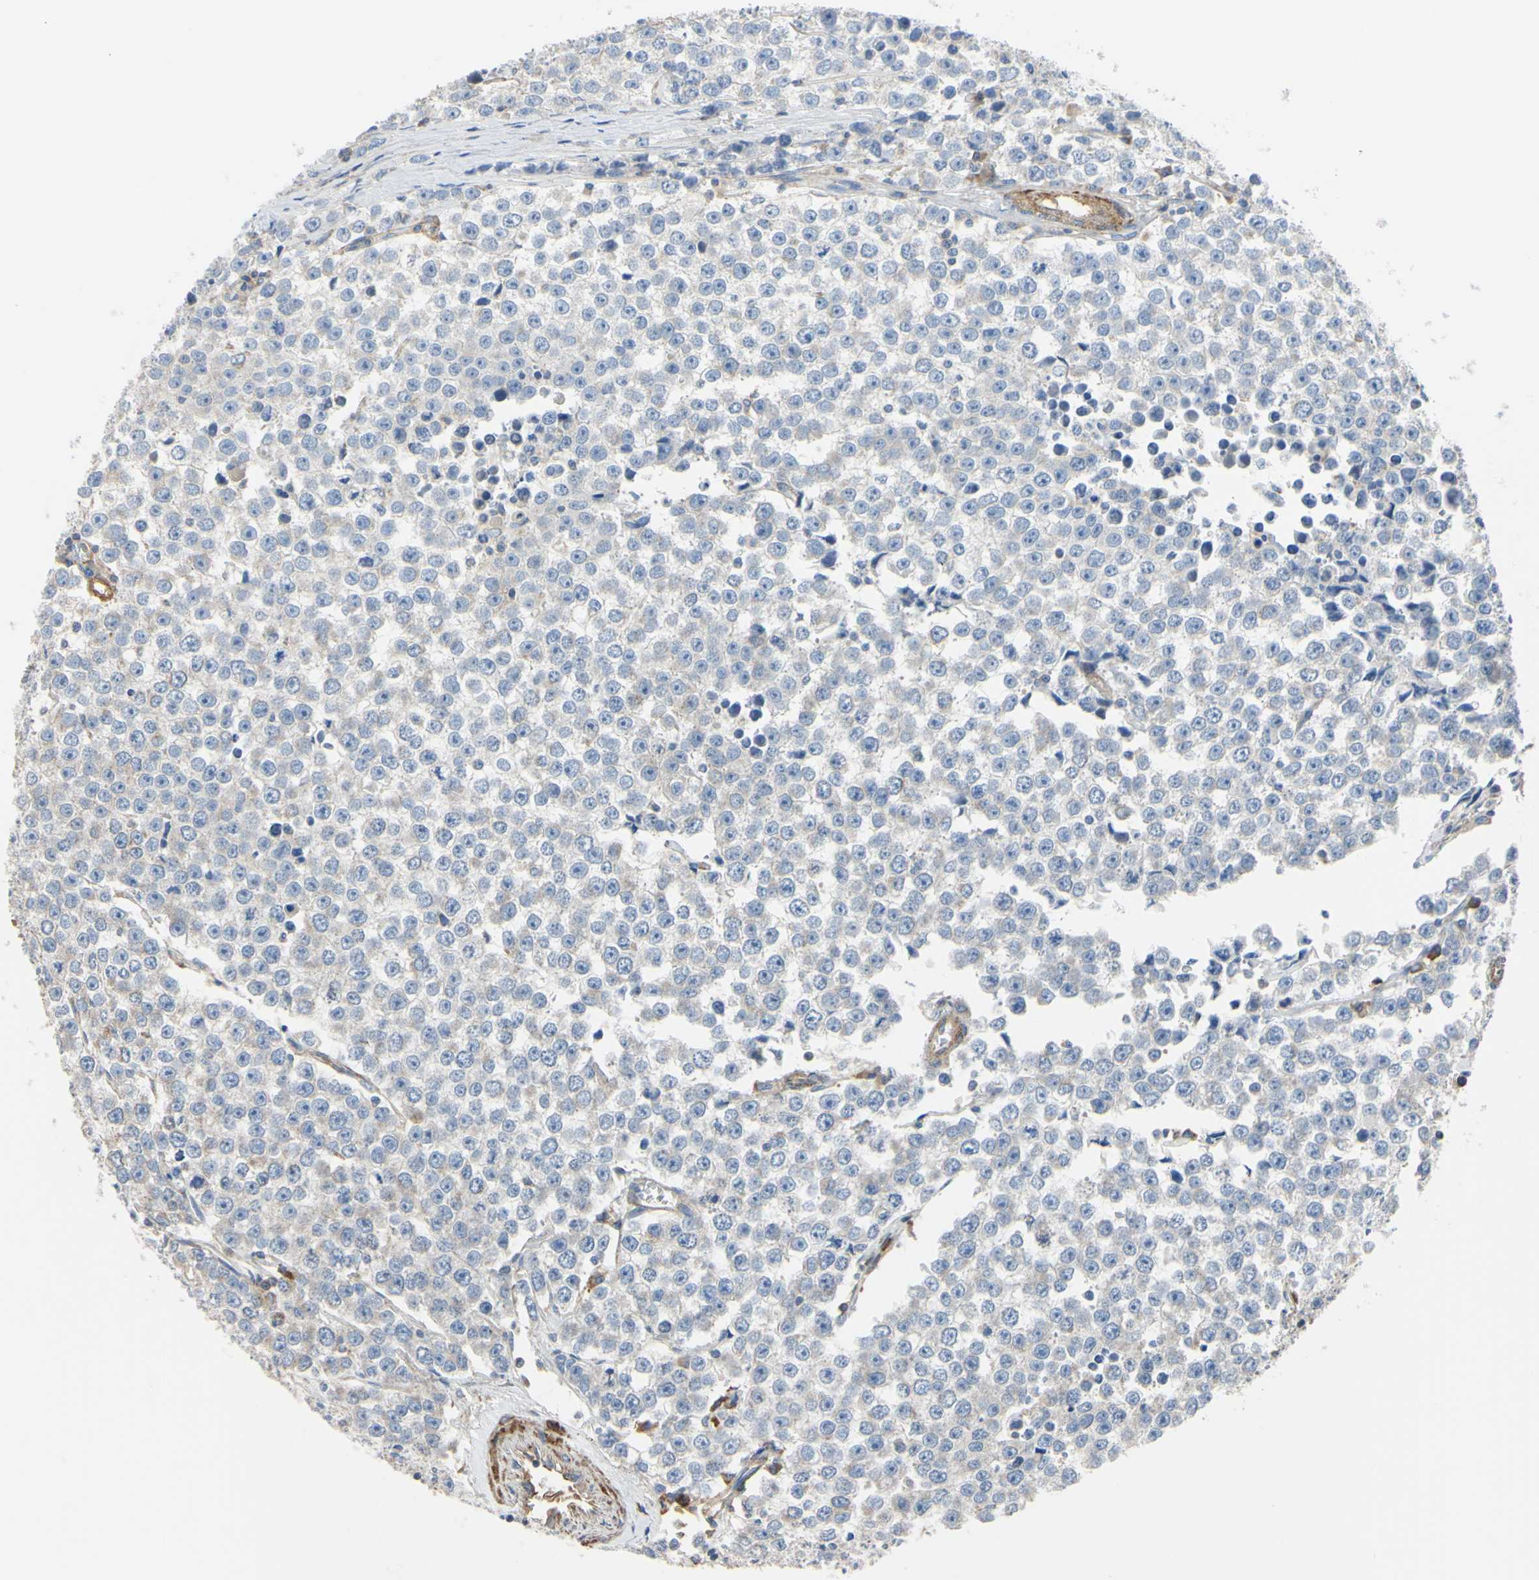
{"staining": {"intensity": "negative", "quantity": "none", "location": "none"}, "tissue": "testis cancer", "cell_type": "Tumor cells", "image_type": "cancer", "snomed": [{"axis": "morphology", "description": "Seminoma, NOS"}, {"axis": "morphology", "description": "Carcinoma, Embryonal, NOS"}, {"axis": "topography", "description": "Testis"}], "caption": "The image displays no significant staining in tumor cells of testis cancer. Brightfield microscopy of immunohistochemistry (IHC) stained with DAB (brown) and hematoxylin (blue), captured at high magnification.", "gene": "BECN1", "patient": {"sex": "male", "age": 52}}